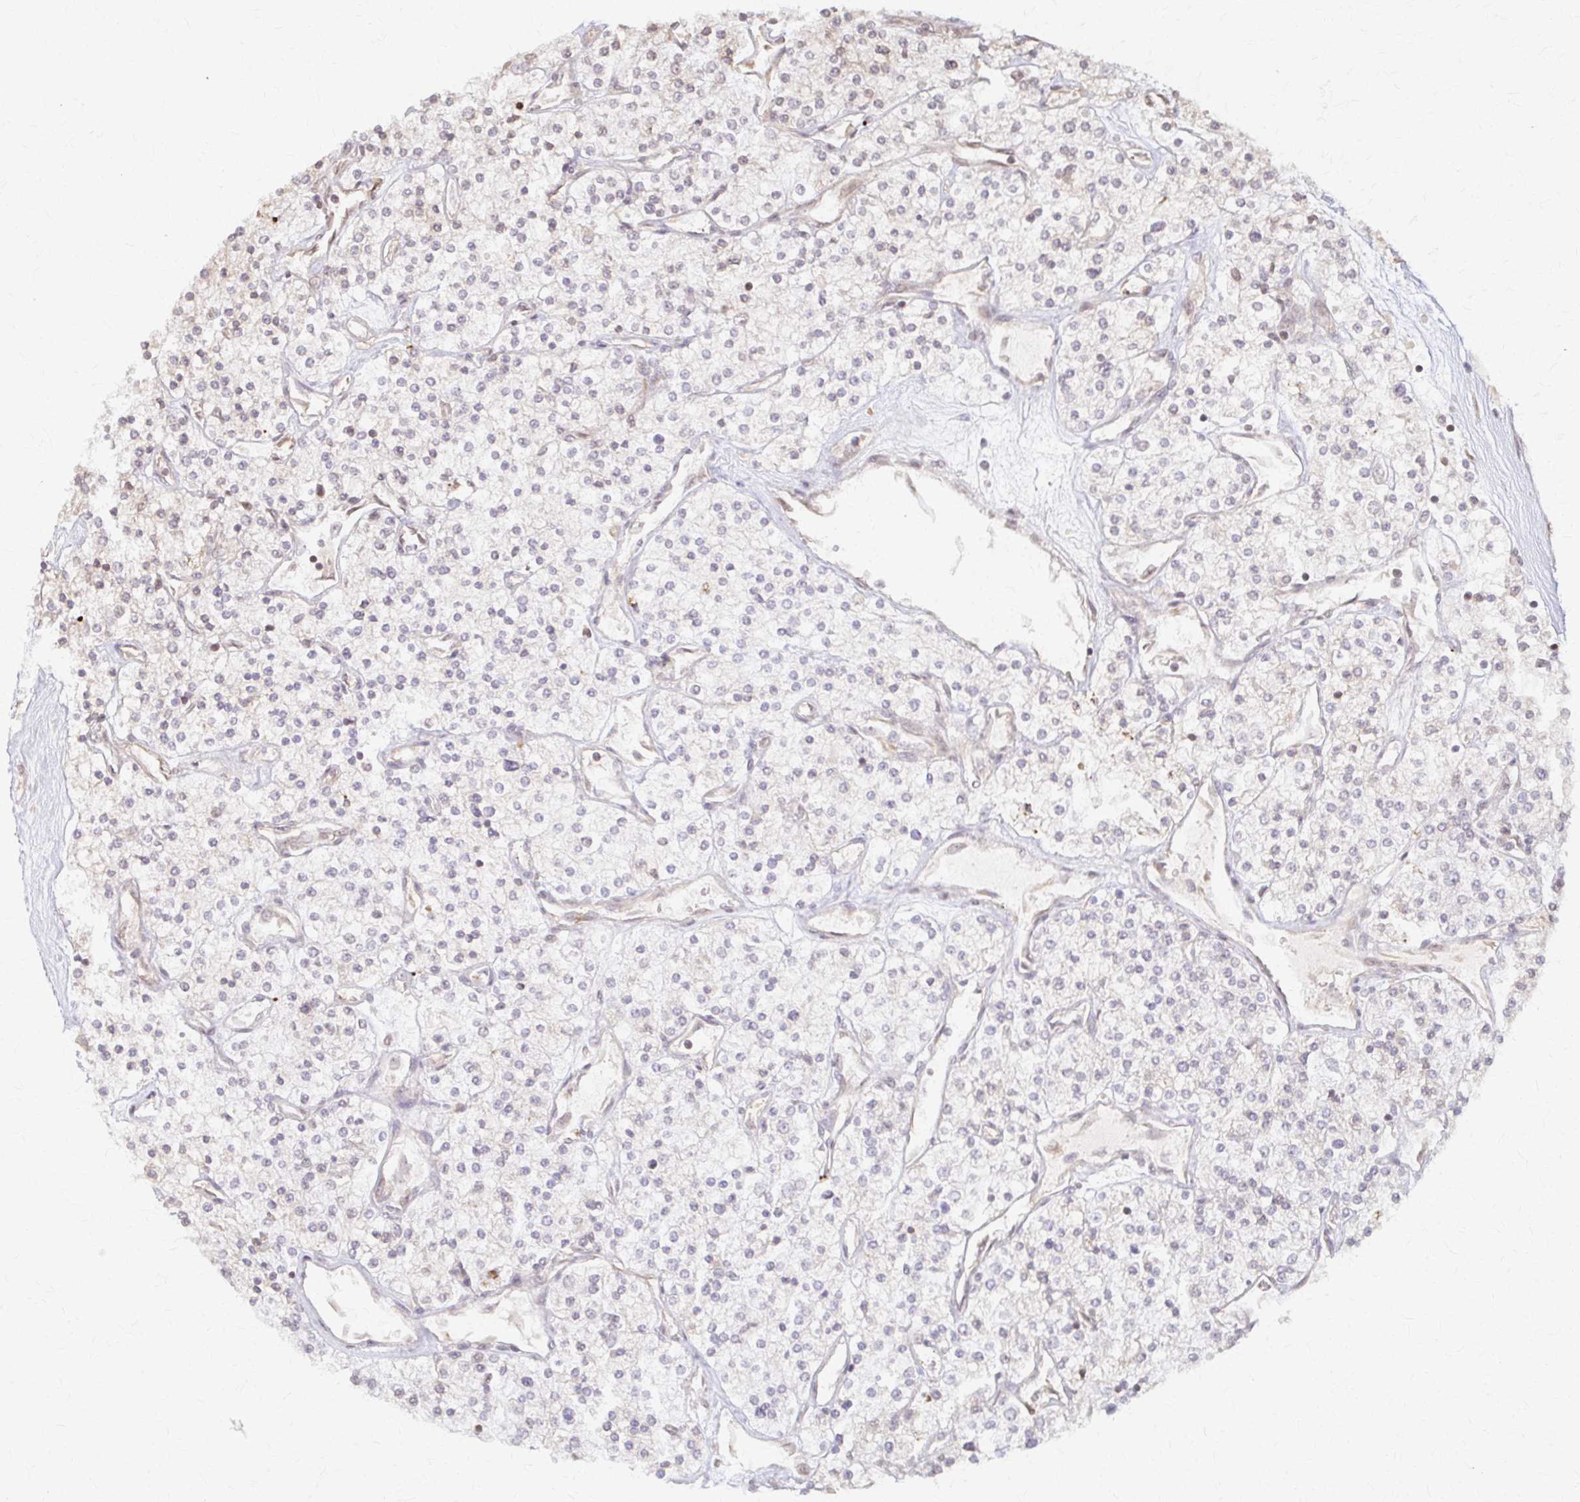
{"staining": {"intensity": "negative", "quantity": "none", "location": "none"}, "tissue": "renal cancer", "cell_type": "Tumor cells", "image_type": "cancer", "snomed": [{"axis": "morphology", "description": "Adenocarcinoma, NOS"}, {"axis": "topography", "description": "Kidney"}], "caption": "Renal cancer was stained to show a protein in brown. There is no significant positivity in tumor cells.", "gene": "ARHGAP35", "patient": {"sex": "male", "age": 80}}